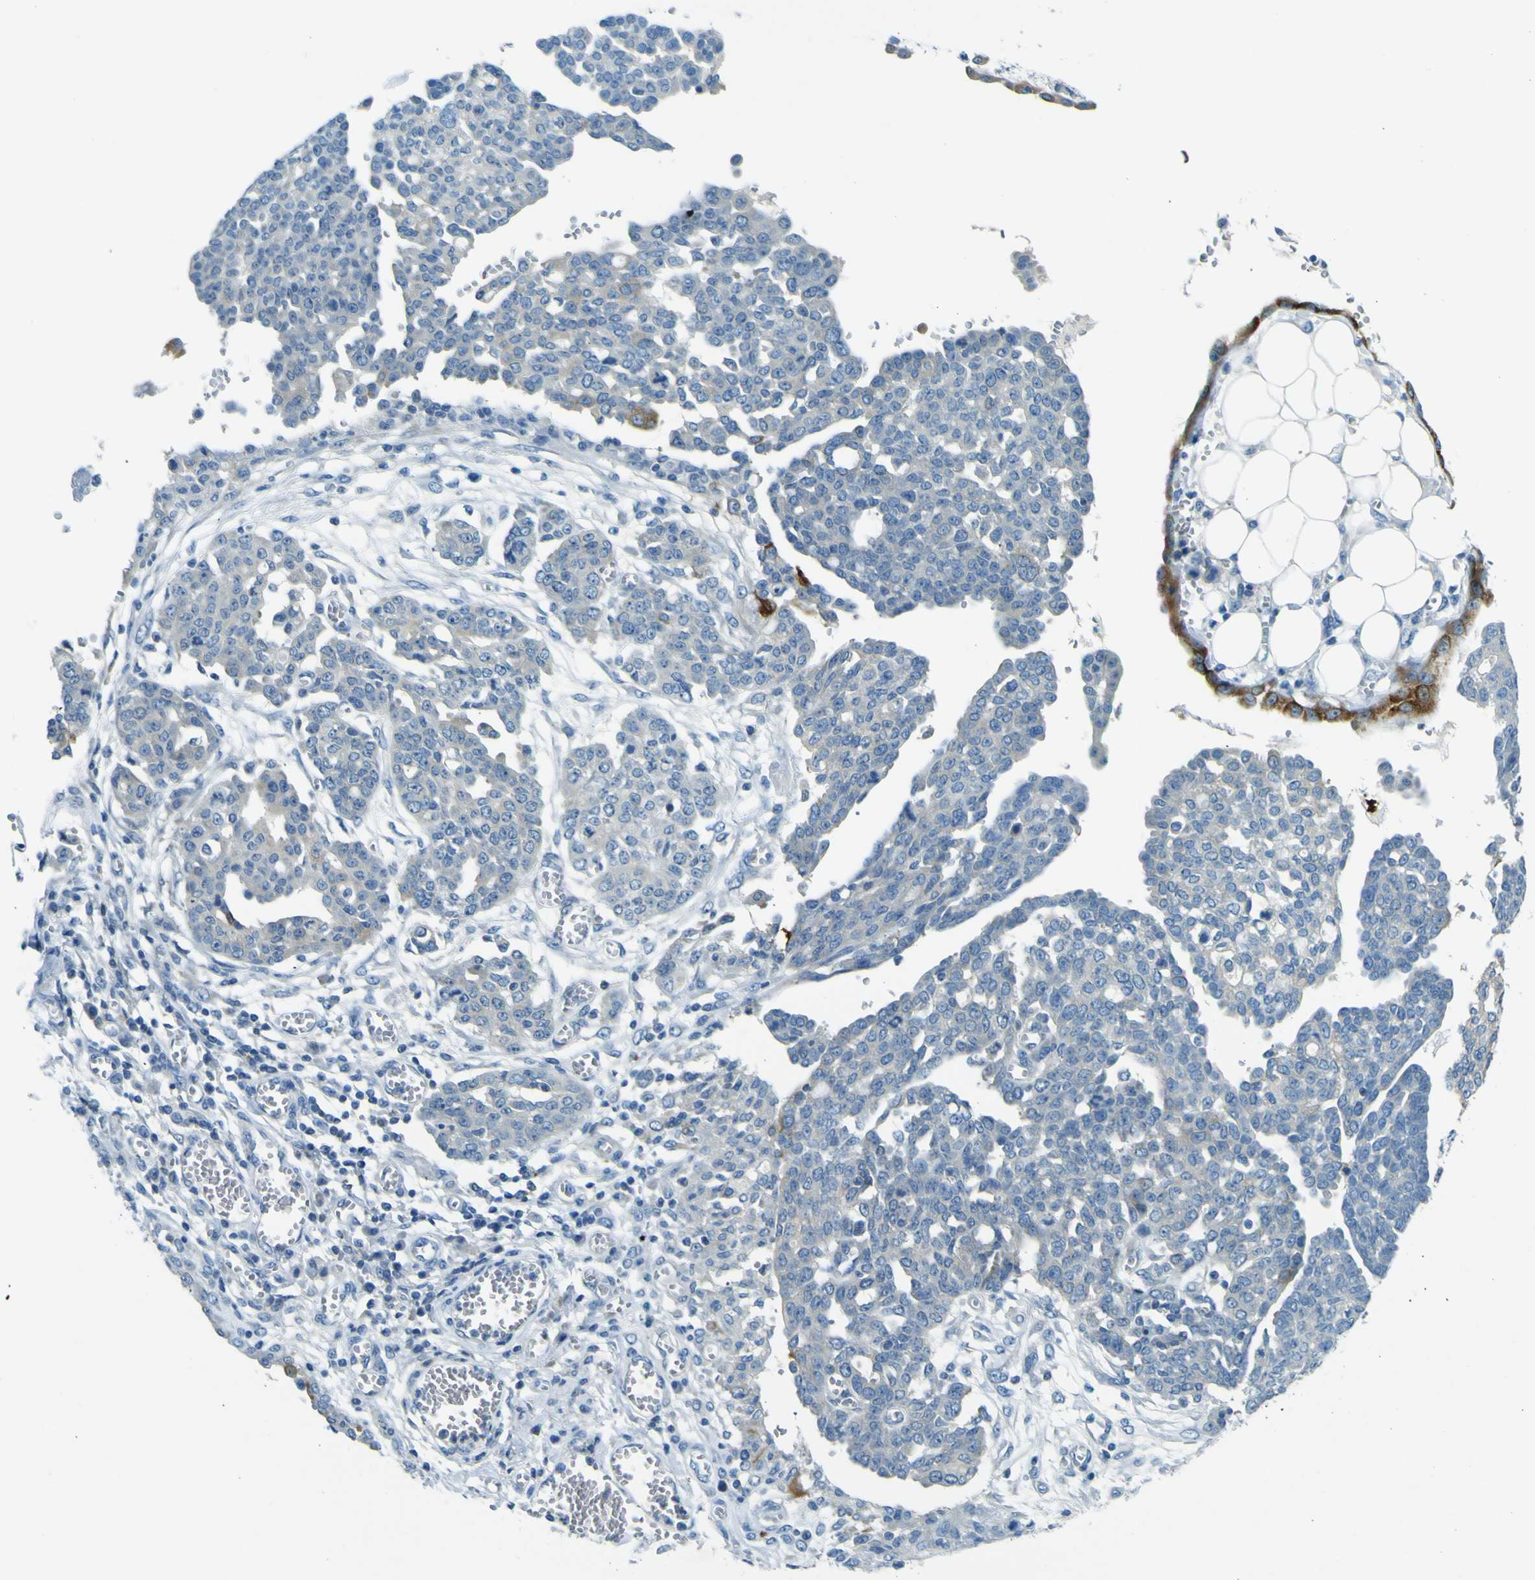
{"staining": {"intensity": "strong", "quantity": "<25%", "location": "cytoplasmic/membranous"}, "tissue": "ovarian cancer", "cell_type": "Tumor cells", "image_type": "cancer", "snomed": [{"axis": "morphology", "description": "Cystadenocarcinoma, serous, NOS"}, {"axis": "topography", "description": "Soft tissue"}, {"axis": "topography", "description": "Ovary"}], "caption": "A photomicrograph of ovarian cancer stained for a protein reveals strong cytoplasmic/membranous brown staining in tumor cells. The protein is stained brown, and the nuclei are stained in blue (DAB IHC with brightfield microscopy, high magnification).", "gene": "SORCS1", "patient": {"sex": "female", "age": 57}}